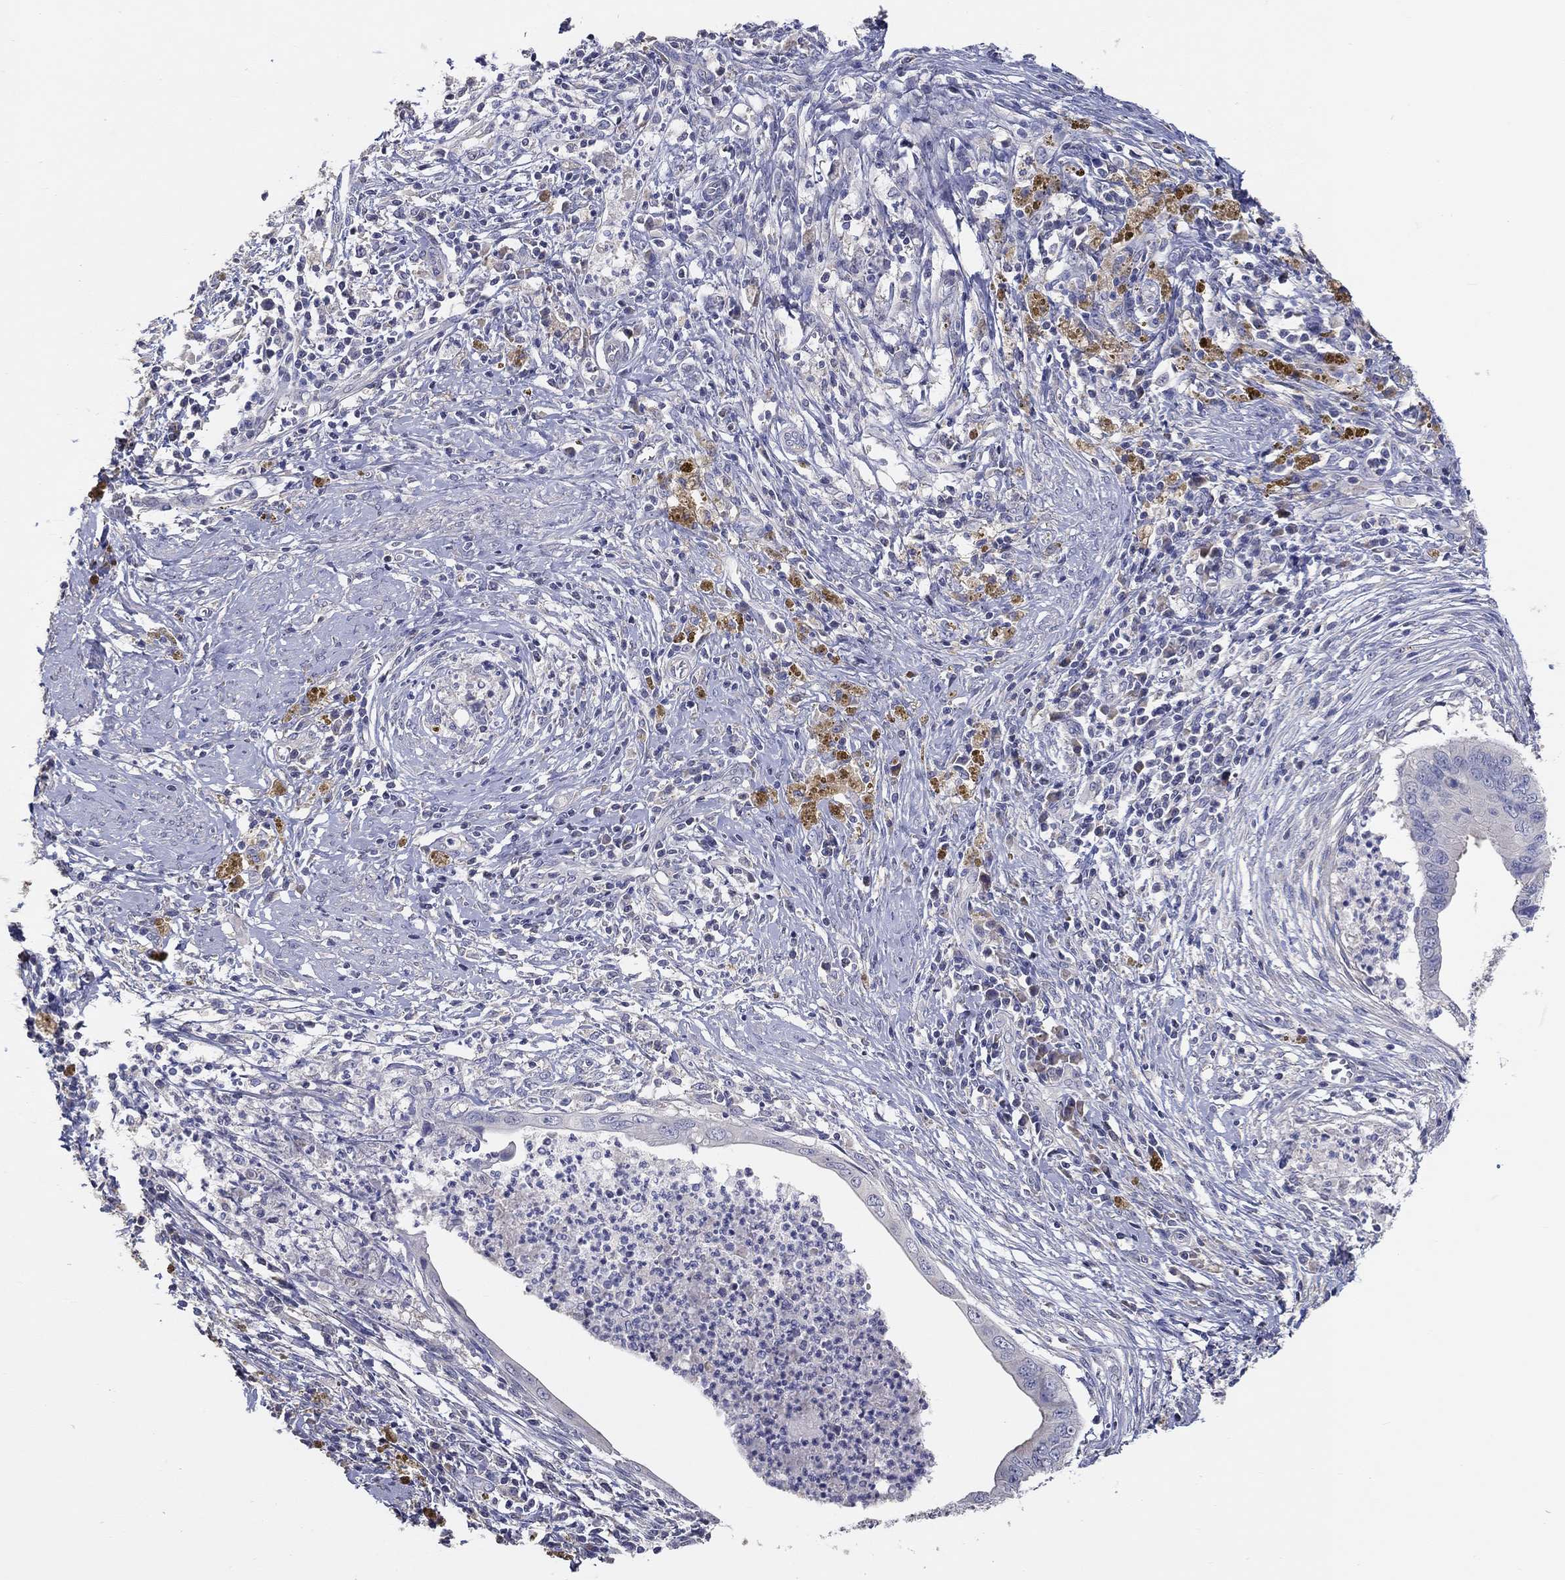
{"staining": {"intensity": "negative", "quantity": "none", "location": "none"}, "tissue": "cervical cancer", "cell_type": "Tumor cells", "image_type": "cancer", "snomed": [{"axis": "morphology", "description": "Adenocarcinoma, NOS"}, {"axis": "topography", "description": "Cervix"}], "caption": "This is an IHC micrograph of human adenocarcinoma (cervical). There is no positivity in tumor cells.", "gene": "DOCK3", "patient": {"sex": "female", "age": 42}}